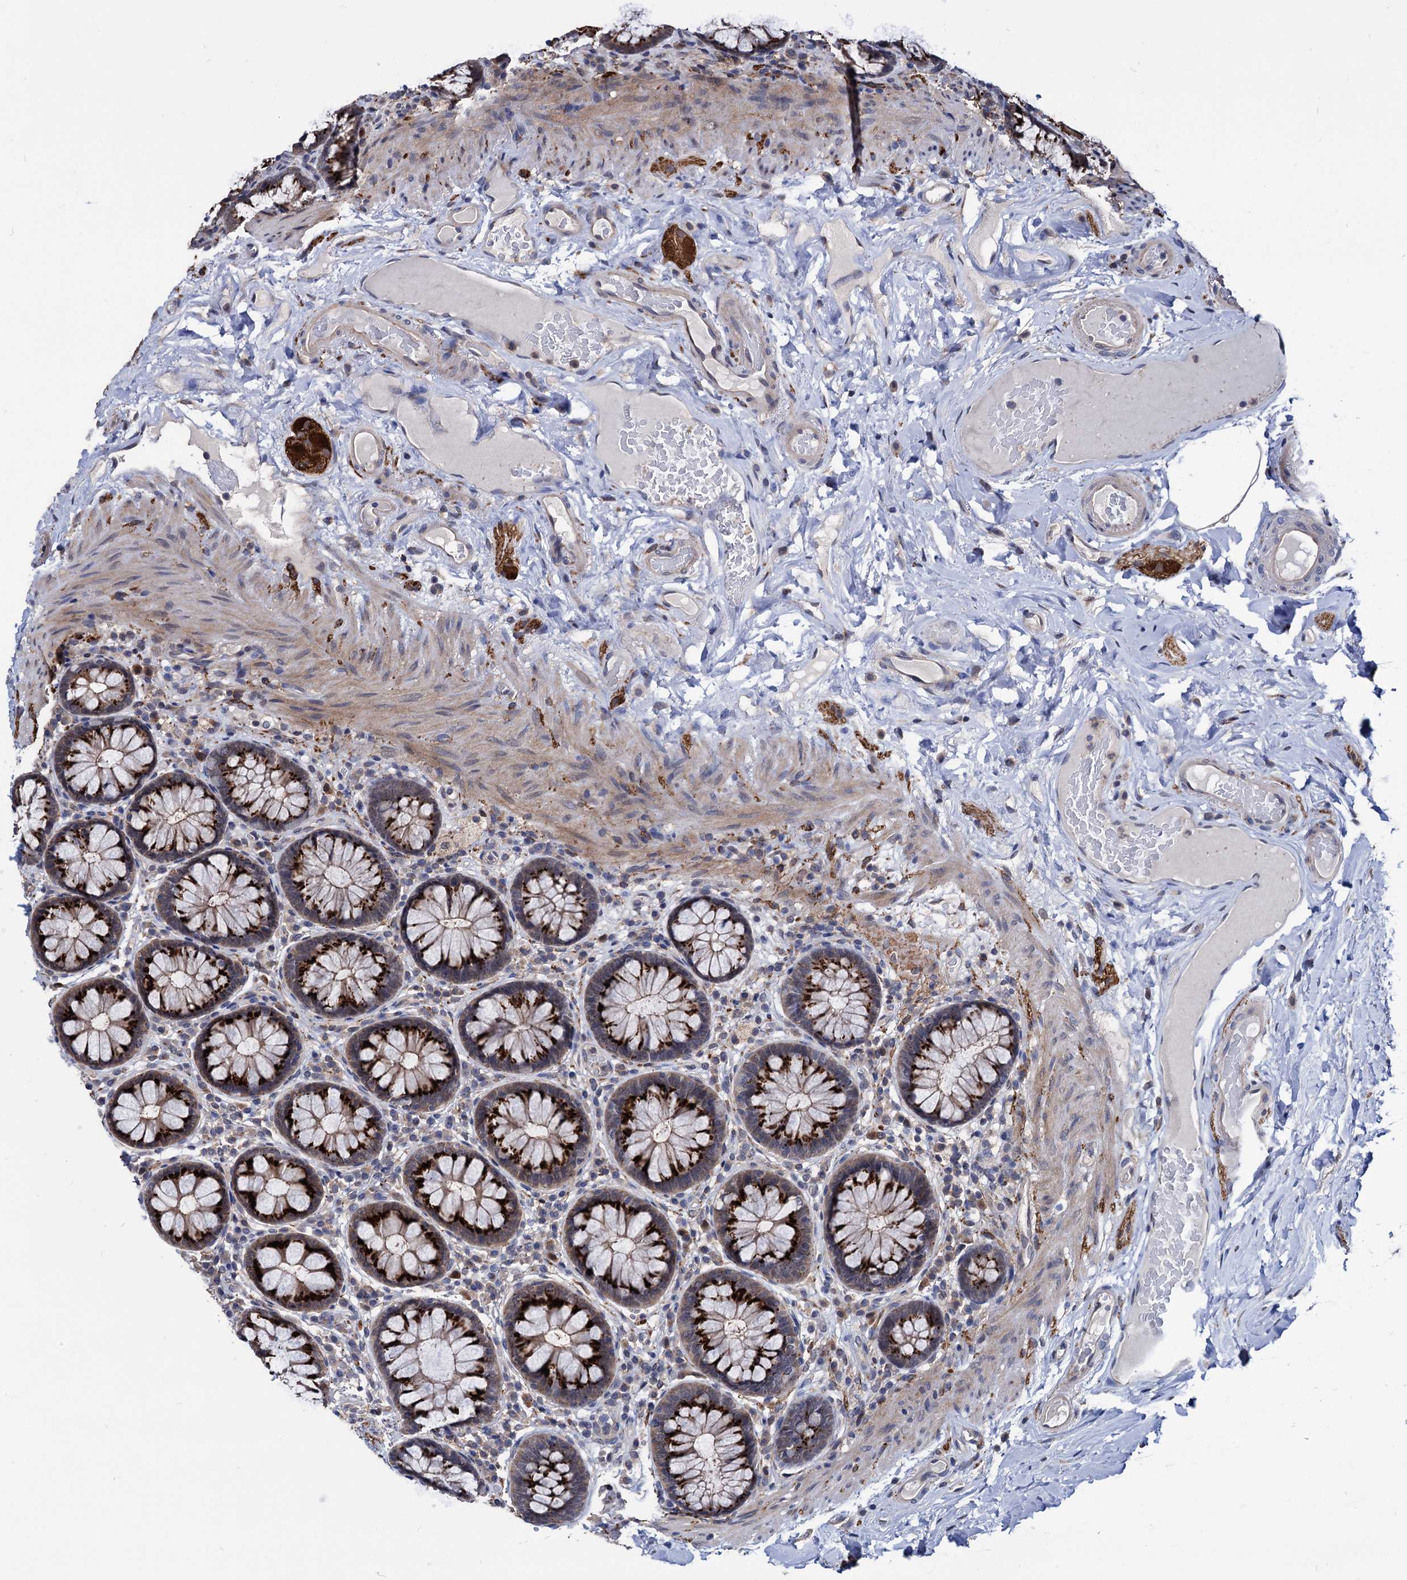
{"staining": {"intensity": "strong", "quantity": ">75%", "location": "cytoplasmic/membranous"}, "tissue": "rectum", "cell_type": "Glandular cells", "image_type": "normal", "snomed": [{"axis": "morphology", "description": "Normal tissue, NOS"}, {"axis": "topography", "description": "Rectum"}], "caption": "Immunohistochemistry of normal human rectum shows high levels of strong cytoplasmic/membranous staining in about >75% of glandular cells.", "gene": "ESD", "patient": {"sex": "male", "age": 83}}